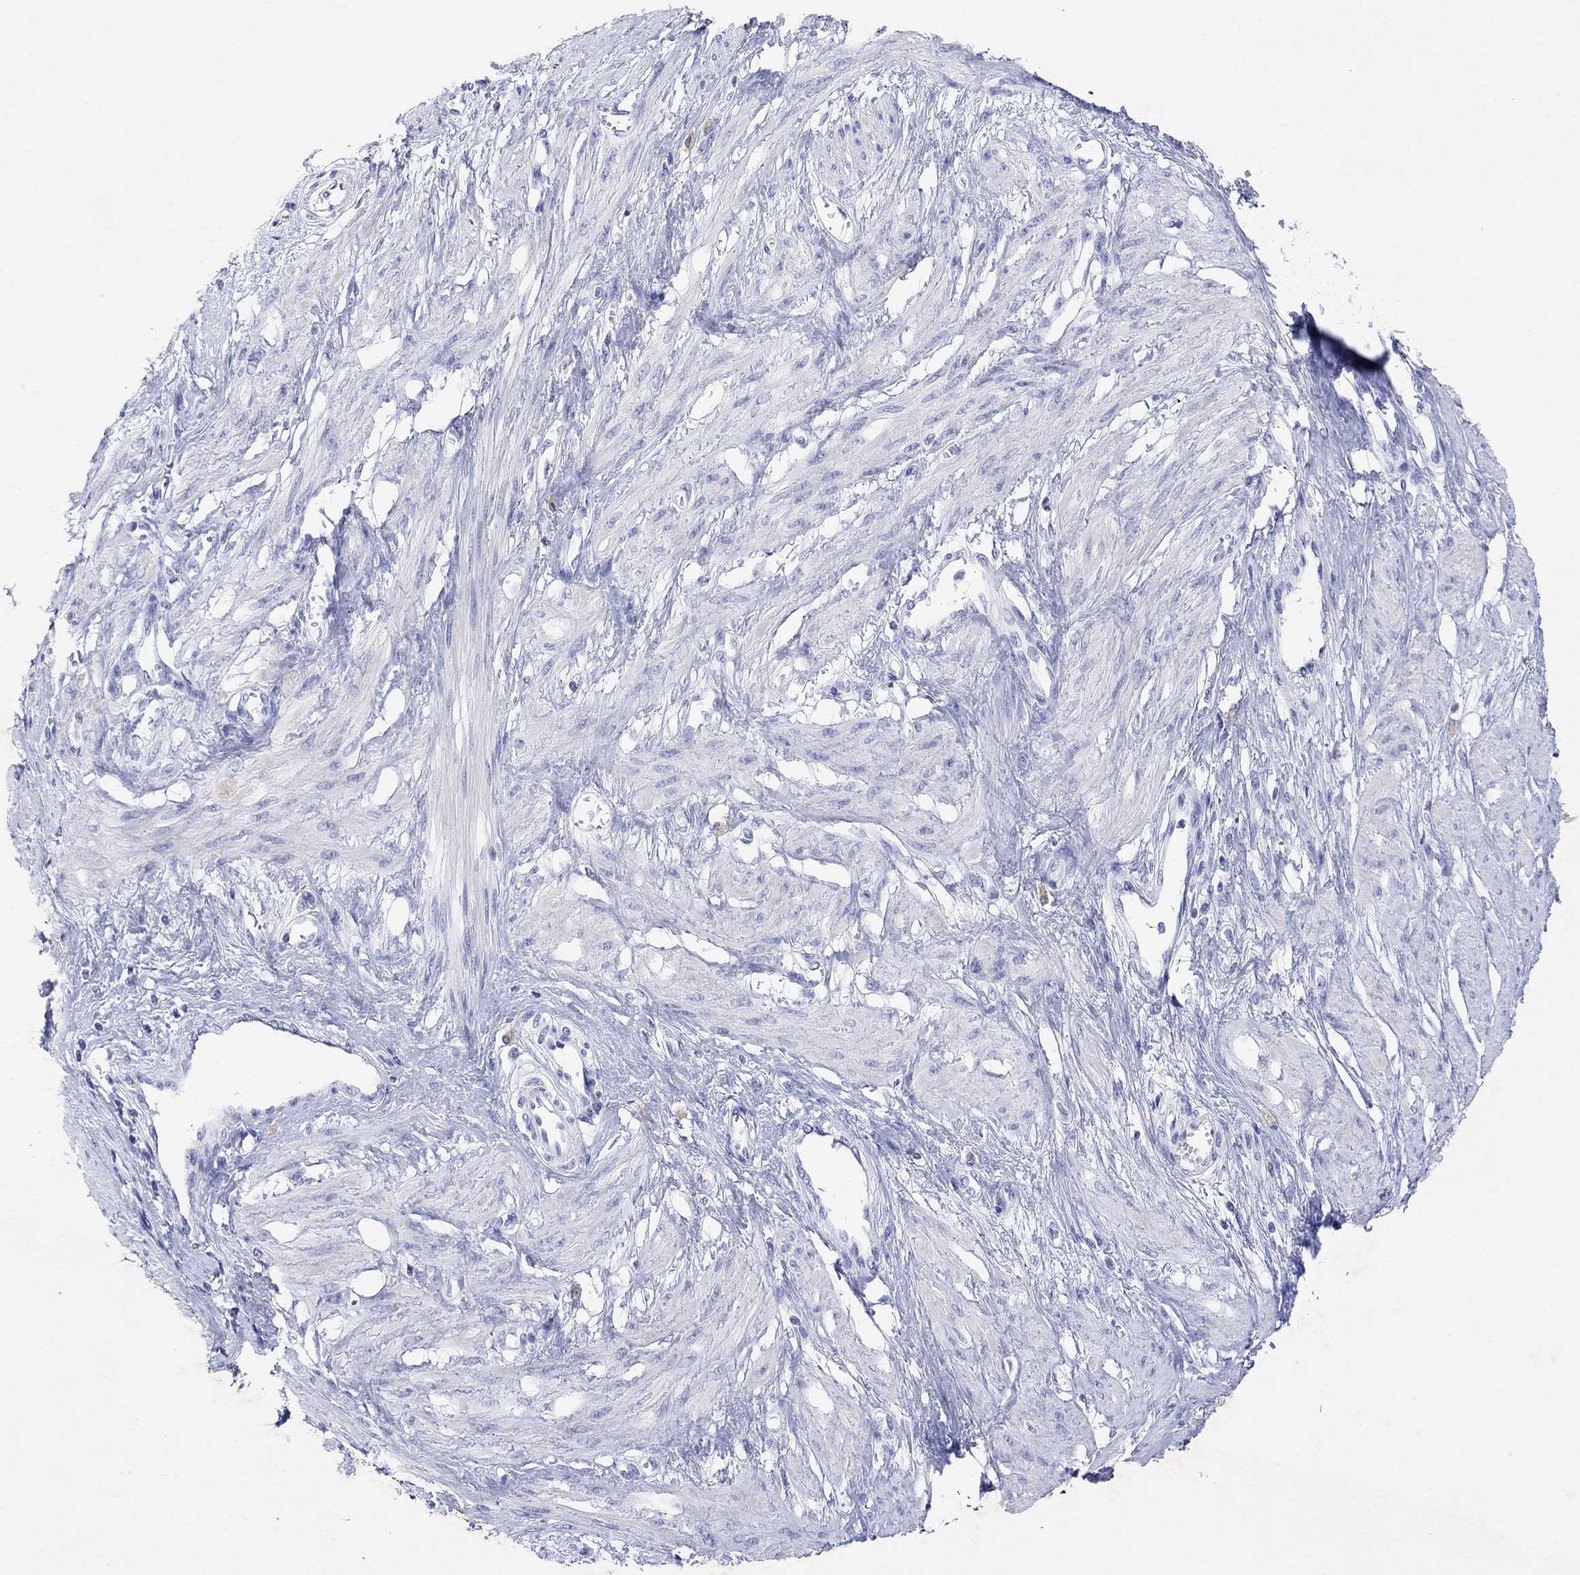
{"staining": {"intensity": "negative", "quantity": "none", "location": "none"}, "tissue": "smooth muscle", "cell_type": "Smooth muscle cells", "image_type": "normal", "snomed": [{"axis": "morphology", "description": "Normal tissue, NOS"}, {"axis": "topography", "description": "Smooth muscle"}, {"axis": "topography", "description": "Uterus"}], "caption": "DAB immunohistochemical staining of unremarkable smooth muscle exhibits no significant expression in smooth muscle cells.", "gene": "TYR", "patient": {"sex": "female", "age": 39}}